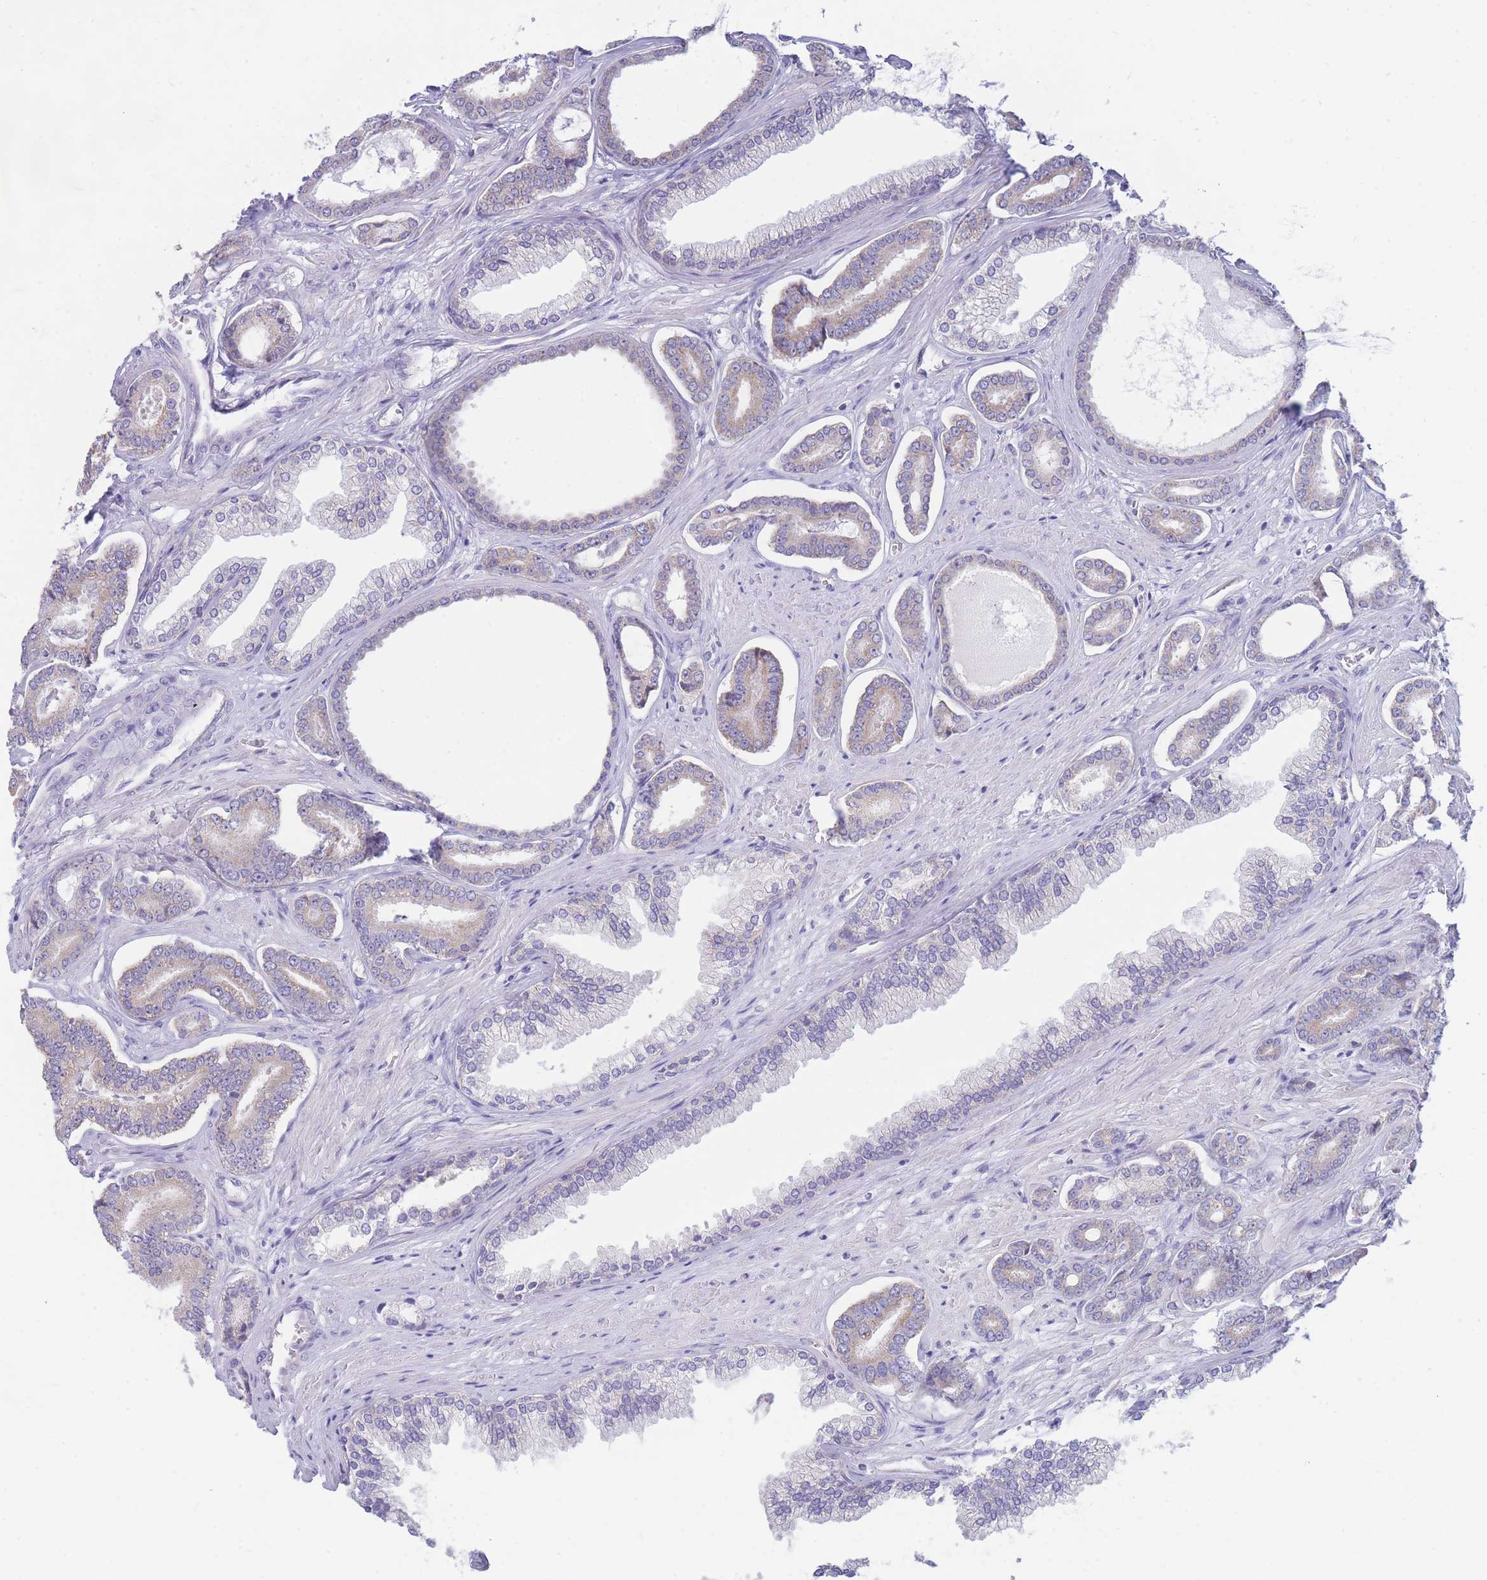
{"staining": {"intensity": "weak", "quantity": "25%-75%", "location": "cytoplasmic/membranous"}, "tissue": "prostate cancer", "cell_type": "Tumor cells", "image_type": "cancer", "snomed": [{"axis": "morphology", "description": "Adenocarcinoma, NOS"}, {"axis": "topography", "description": "Prostate and seminal vesicle, NOS"}], "caption": "Protein expression analysis of prostate cancer demonstrates weak cytoplasmic/membranous expression in approximately 25%-75% of tumor cells. The staining was performed using DAB, with brown indicating positive protein expression. Nuclei are stained blue with hematoxylin.", "gene": "DHRS11", "patient": {"sex": "male", "age": 76}}